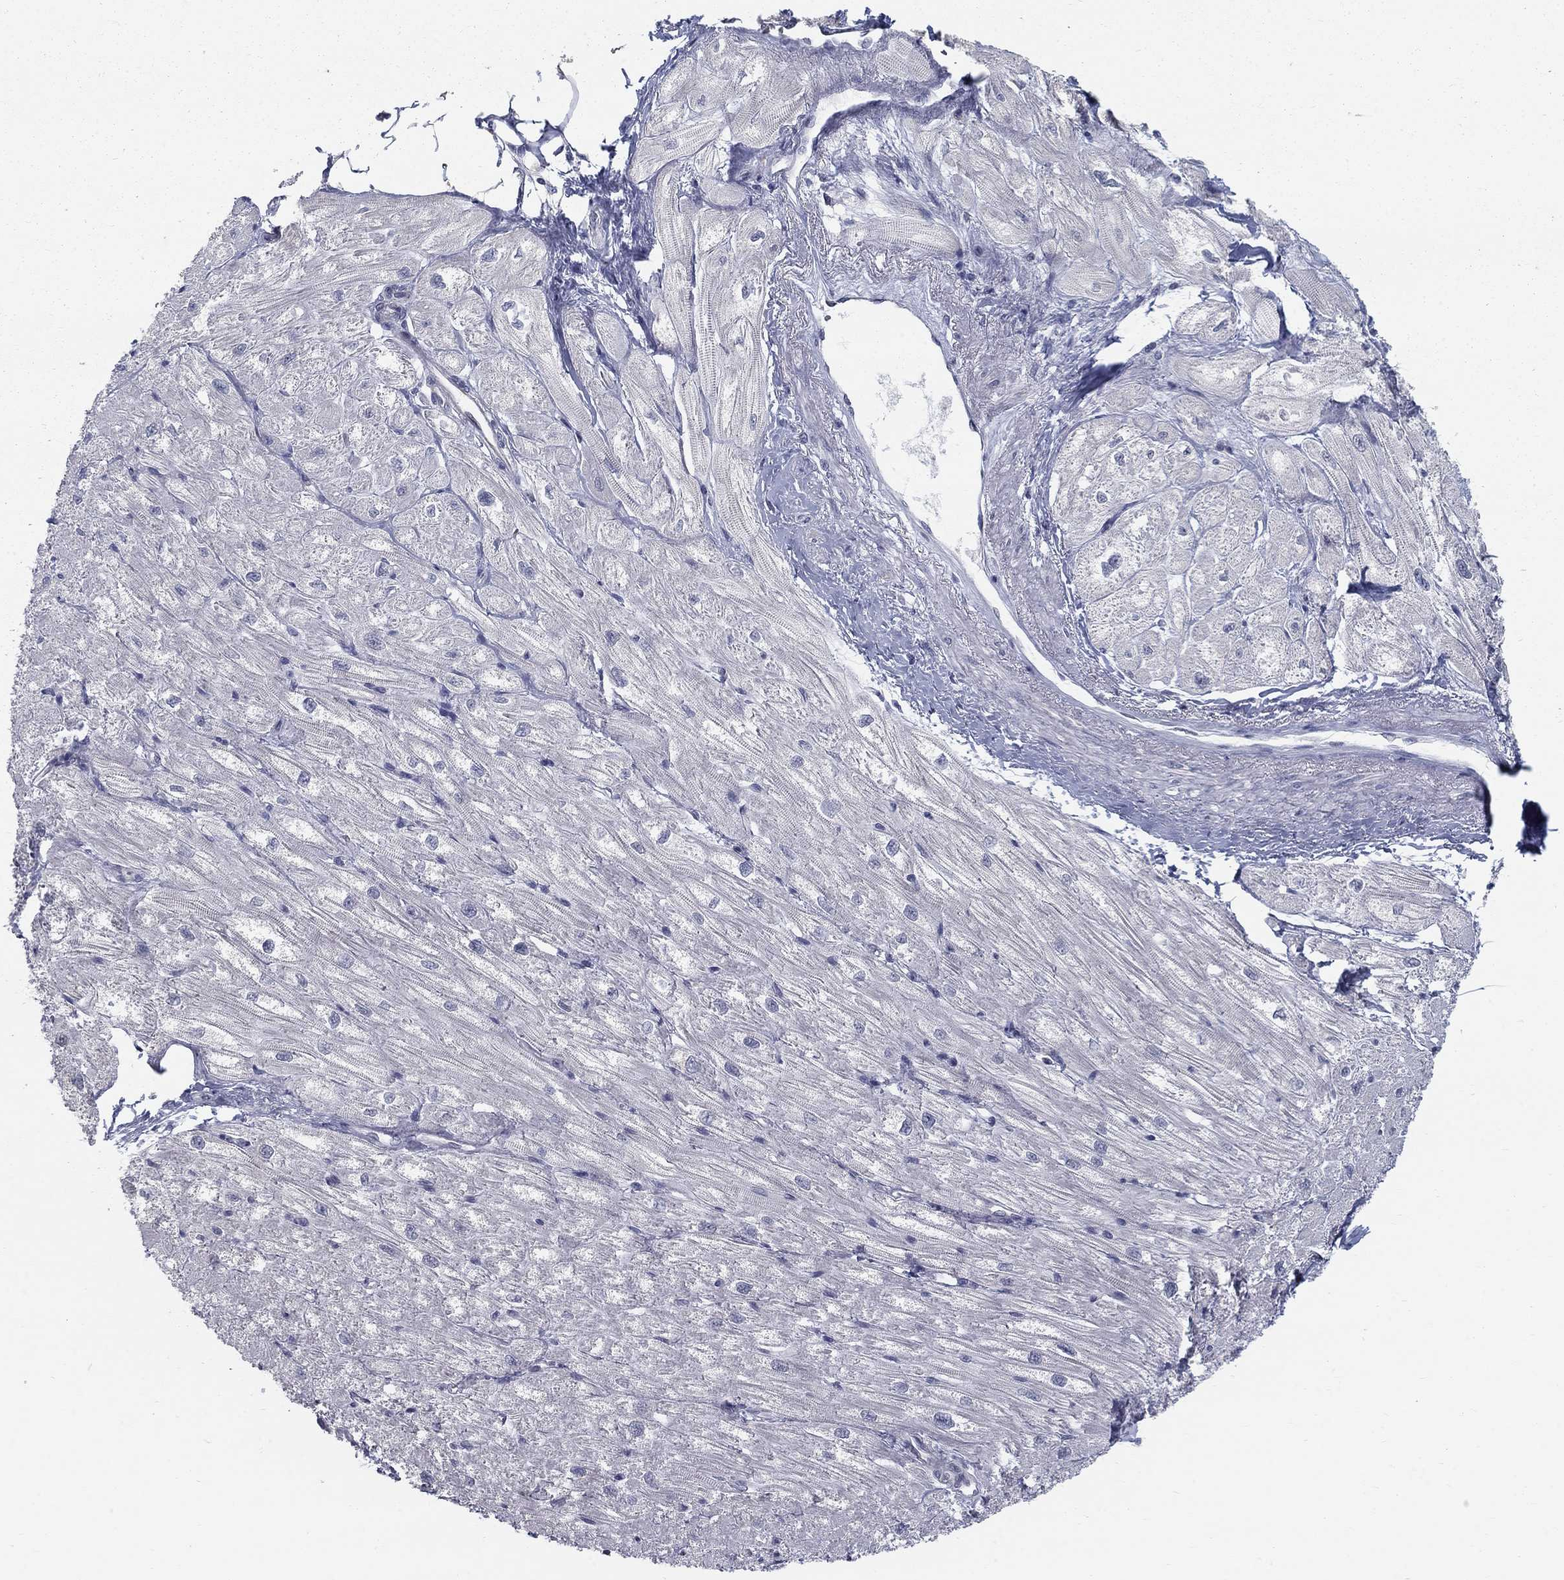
{"staining": {"intensity": "negative", "quantity": "none", "location": "none"}, "tissue": "heart muscle", "cell_type": "Cardiomyocytes", "image_type": "normal", "snomed": [{"axis": "morphology", "description": "Normal tissue, NOS"}, {"axis": "topography", "description": "Heart"}], "caption": "DAB immunohistochemical staining of unremarkable heart muscle shows no significant expression in cardiomyocytes. (Immunohistochemistry, brightfield microscopy, high magnification).", "gene": "GCFC2", "patient": {"sex": "male", "age": 57}}